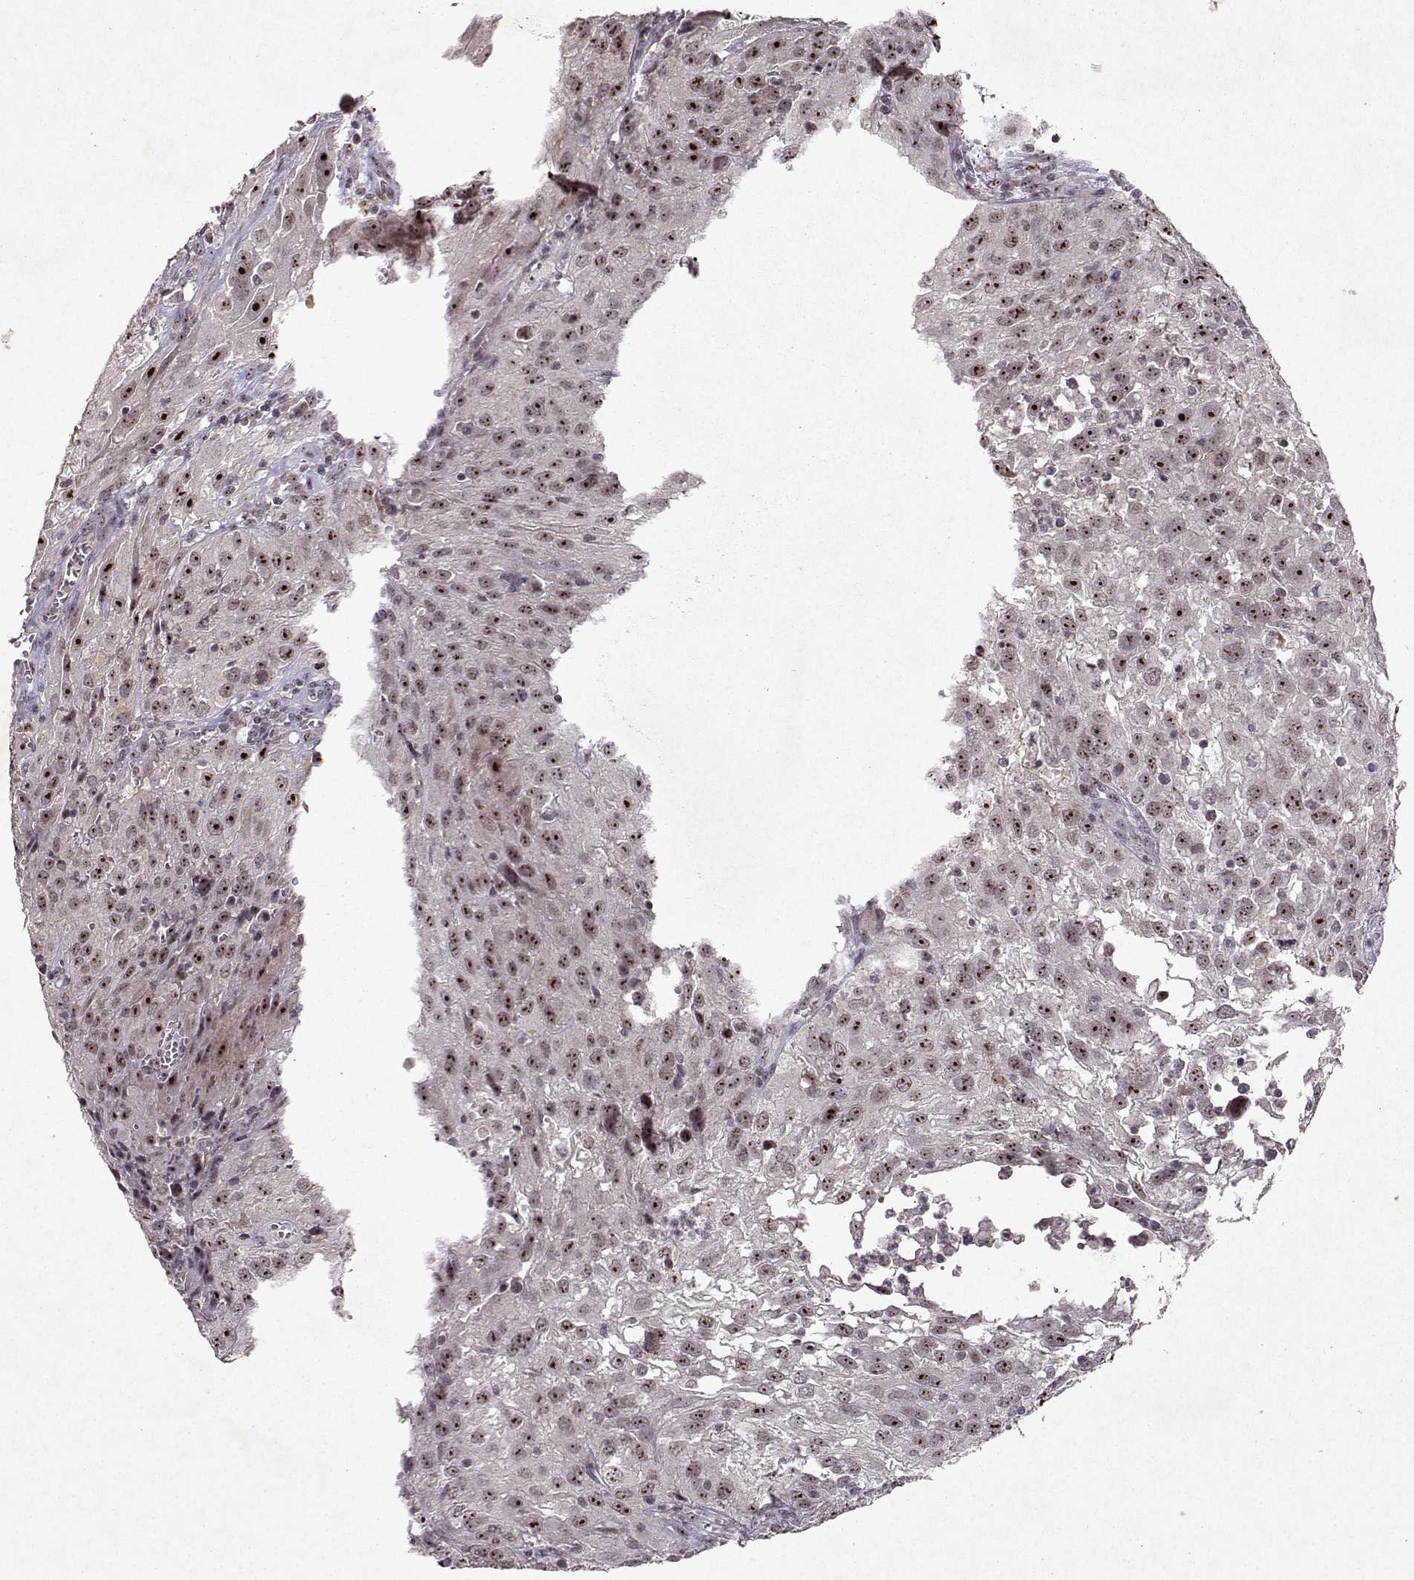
{"staining": {"intensity": "strong", "quantity": ">75%", "location": "nuclear"}, "tissue": "cervical cancer", "cell_type": "Tumor cells", "image_type": "cancer", "snomed": [{"axis": "morphology", "description": "Squamous cell carcinoma, NOS"}, {"axis": "topography", "description": "Cervix"}], "caption": "Immunohistochemistry (IHC) (DAB (3,3'-diaminobenzidine)) staining of human cervical squamous cell carcinoma demonstrates strong nuclear protein staining in approximately >75% of tumor cells.", "gene": "DDX56", "patient": {"sex": "female", "age": 32}}